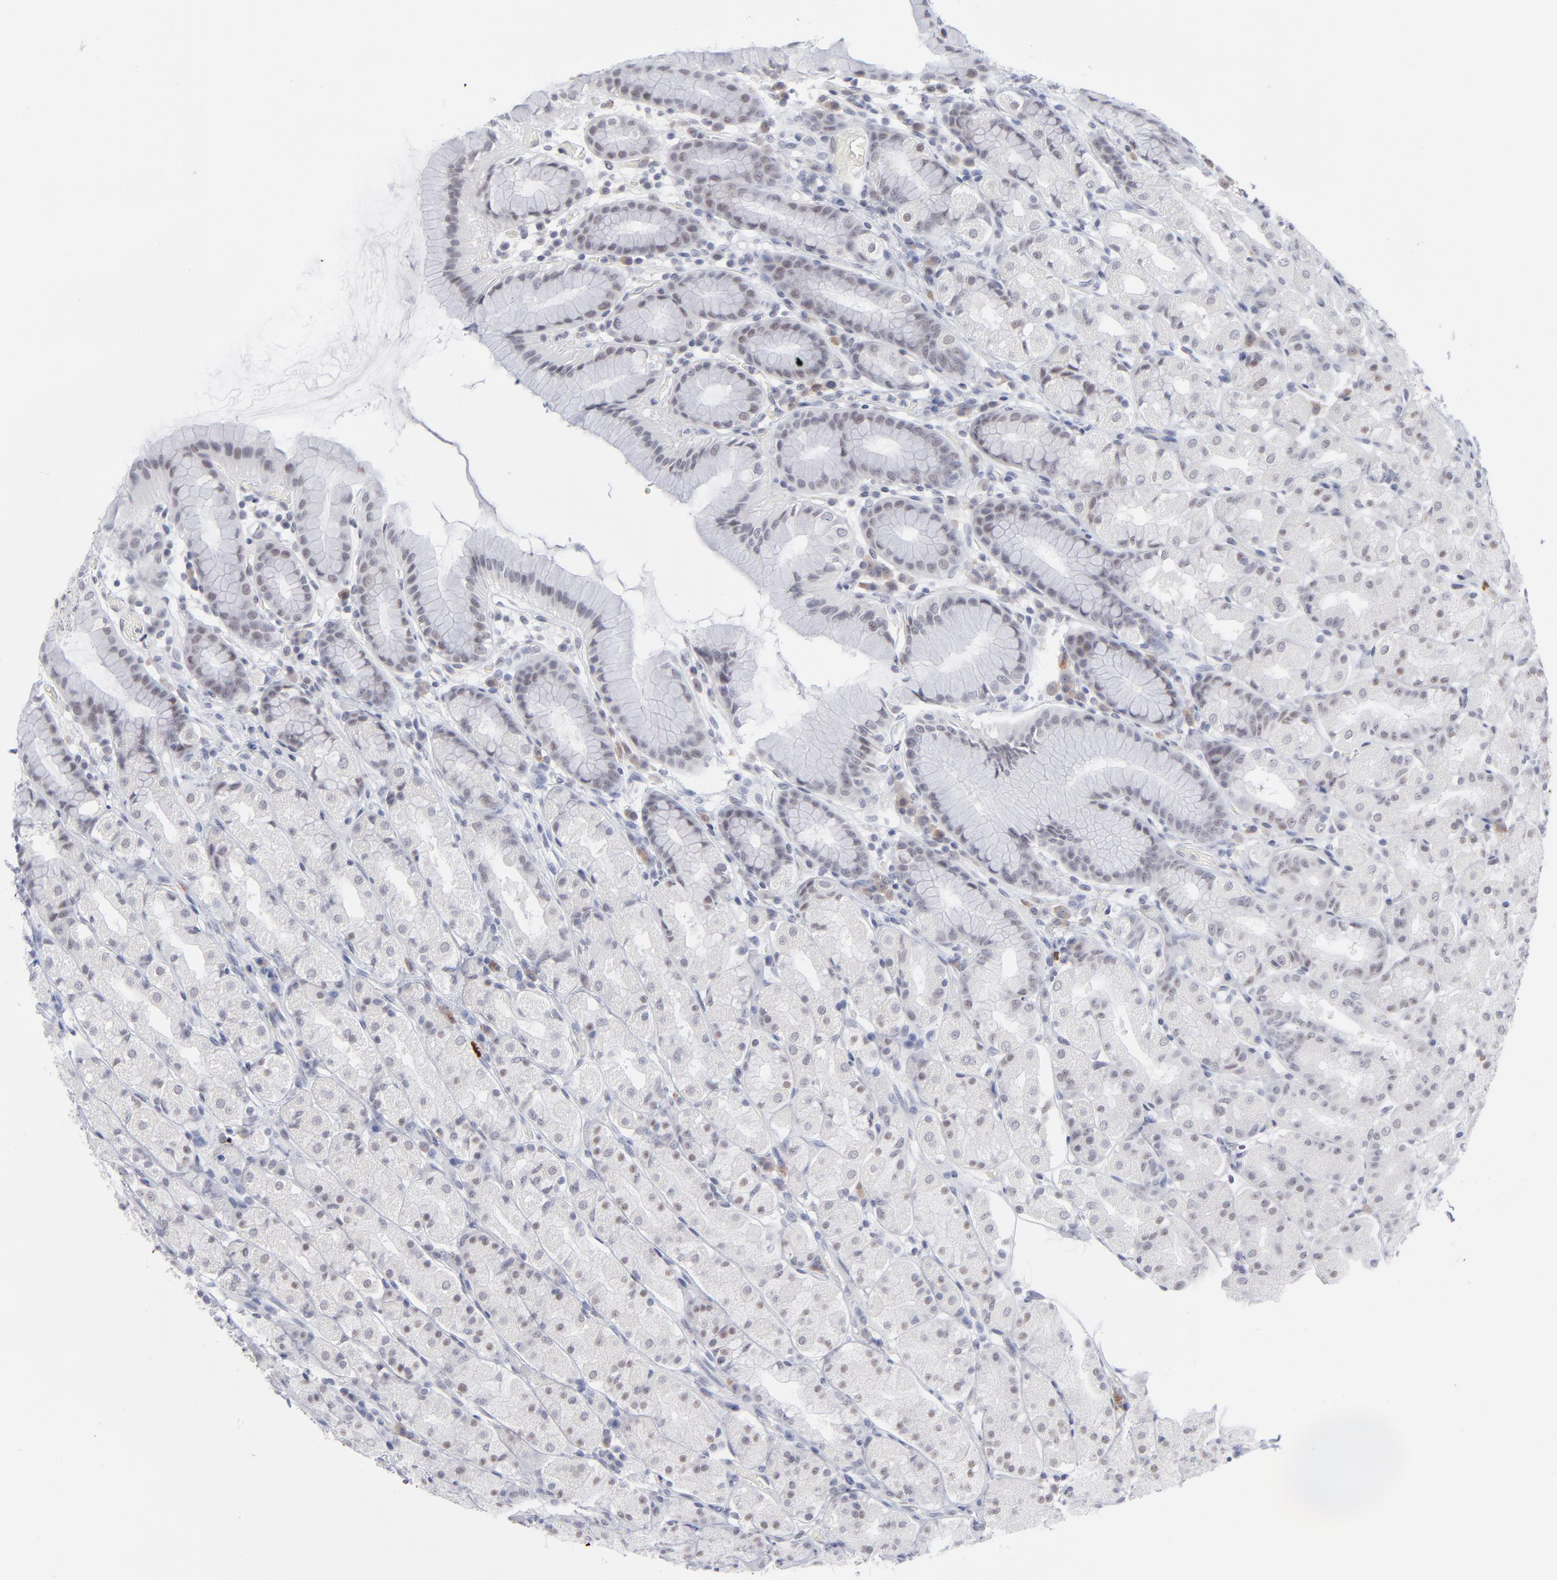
{"staining": {"intensity": "weak", "quantity": "25%-75%", "location": "nuclear"}, "tissue": "stomach", "cell_type": "Glandular cells", "image_type": "normal", "snomed": [{"axis": "morphology", "description": "Normal tissue, NOS"}, {"axis": "topography", "description": "Stomach, upper"}], "caption": "Immunohistochemical staining of unremarkable human stomach shows 25%-75% levels of weak nuclear protein staining in about 25%-75% of glandular cells.", "gene": "CCR2", "patient": {"sex": "male", "age": 68}}